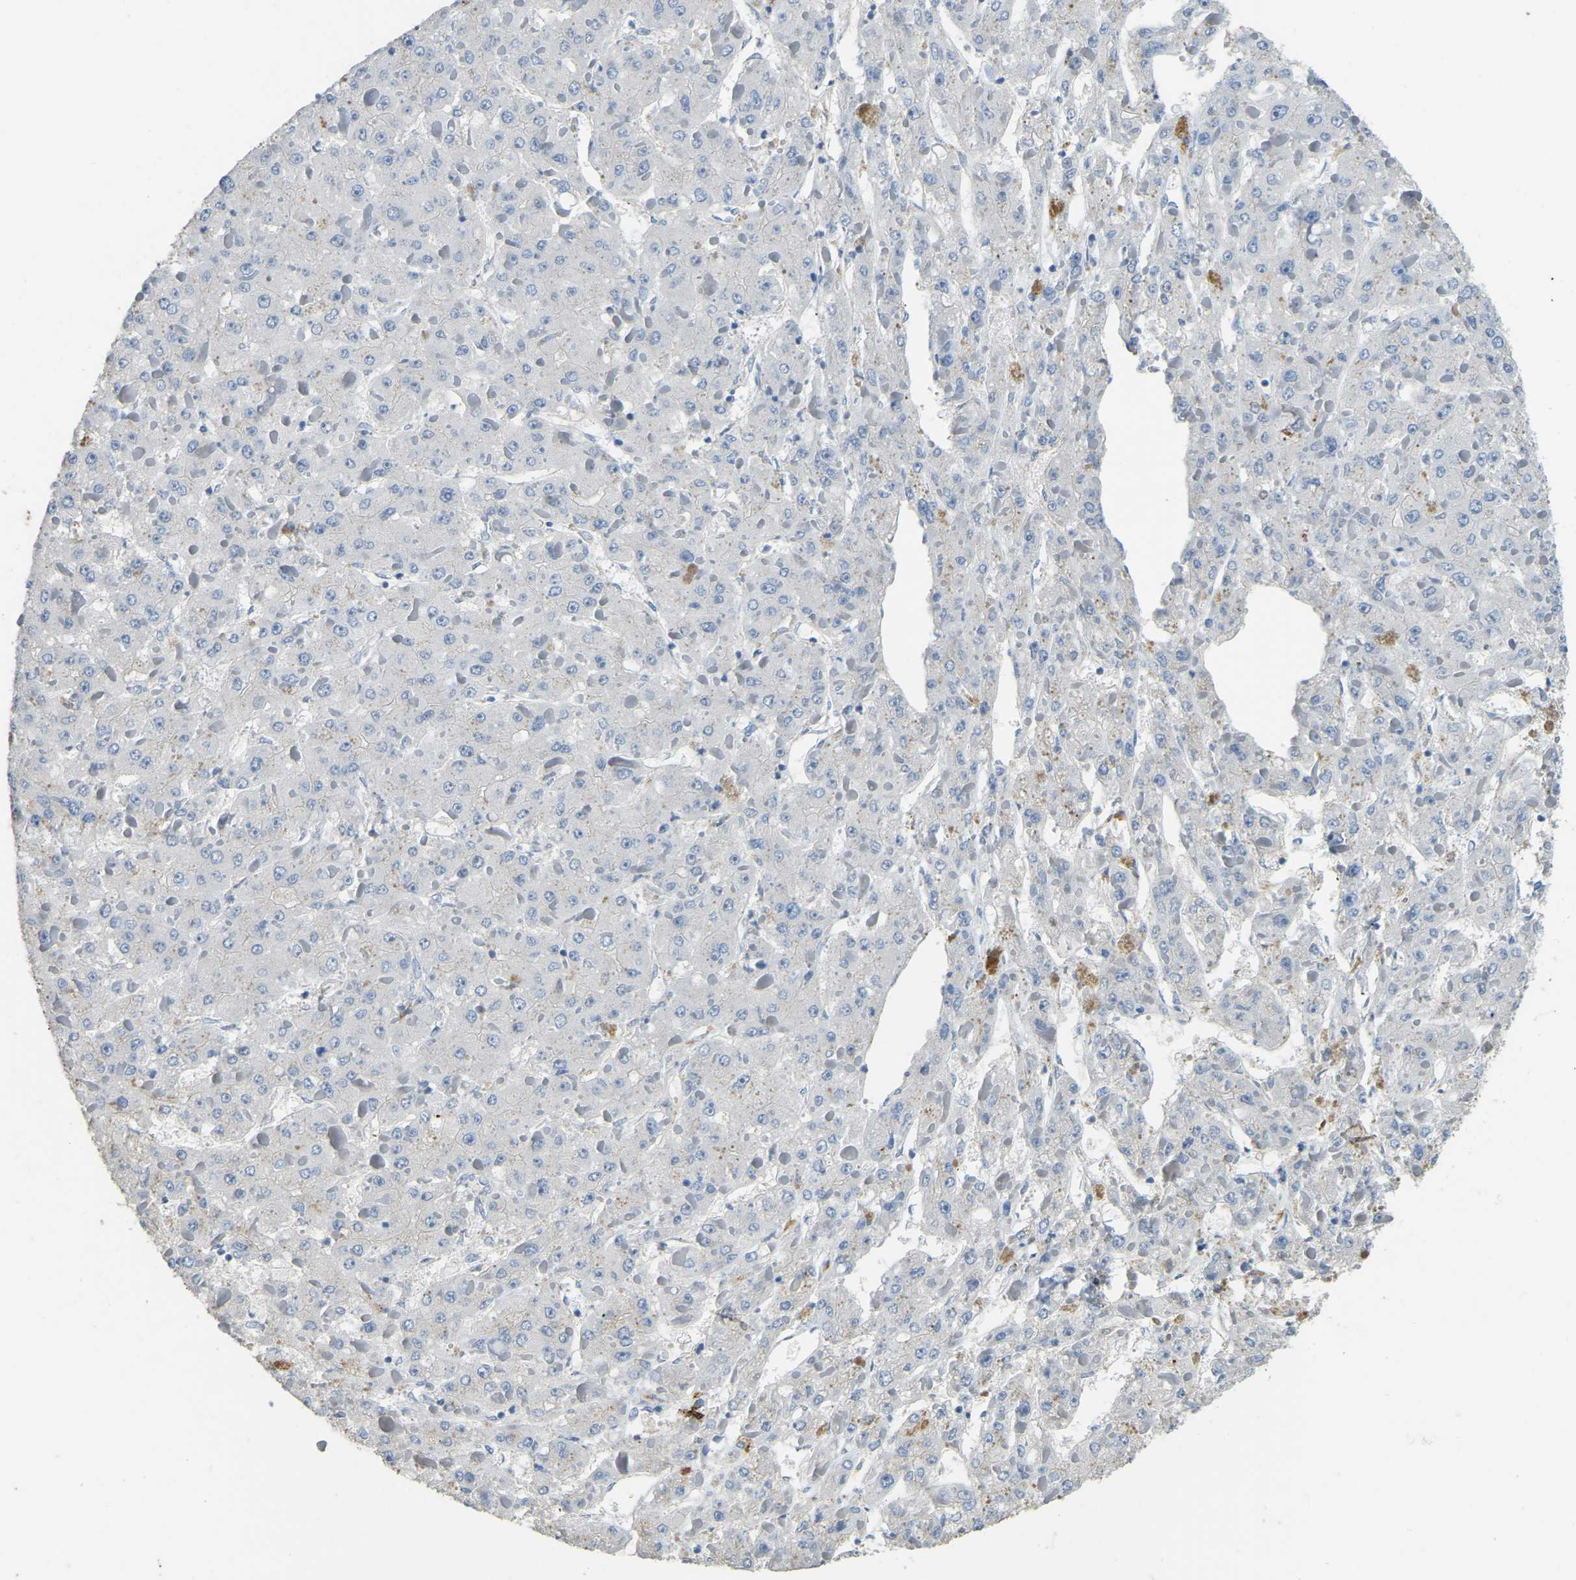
{"staining": {"intensity": "negative", "quantity": "none", "location": "none"}, "tissue": "liver cancer", "cell_type": "Tumor cells", "image_type": "cancer", "snomed": [{"axis": "morphology", "description": "Carcinoma, Hepatocellular, NOS"}, {"axis": "topography", "description": "Liver"}], "caption": "There is no significant staining in tumor cells of liver cancer.", "gene": "FAM174A", "patient": {"sex": "female", "age": 73}}